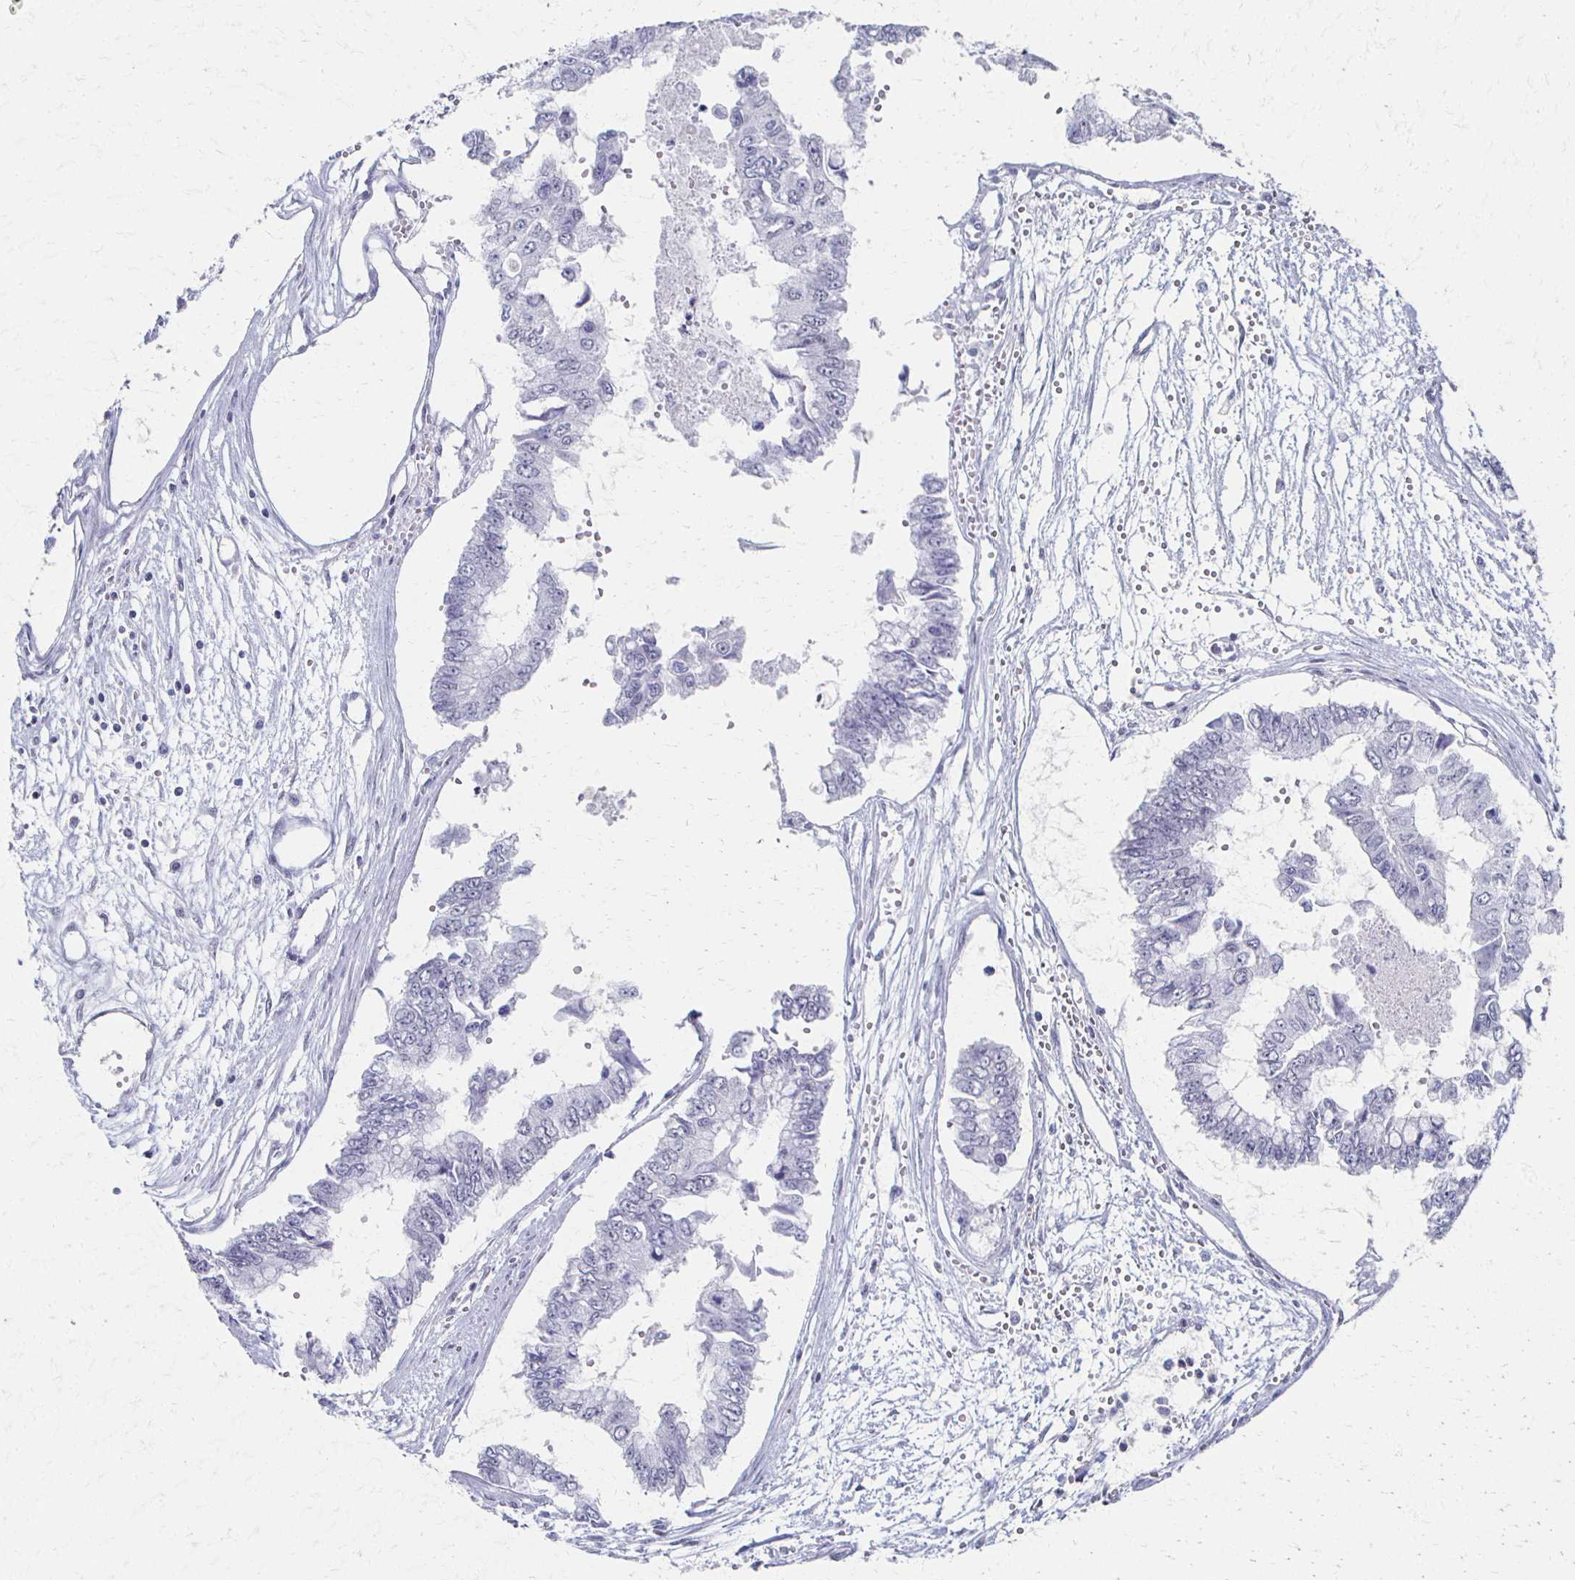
{"staining": {"intensity": "negative", "quantity": "none", "location": "none"}, "tissue": "ovarian cancer", "cell_type": "Tumor cells", "image_type": "cancer", "snomed": [{"axis": "morphology", "description": "Cystadenocarcinoma, mucinous, NOS"}, {"axis": "topography", "description": "Ovary"}], "caption": "Tumor cells show no significant staining in ovarian mucinous cystadenocarcinoma.", "gene": "CXCR2", "patient": {"sex": "female", "age": 72}}